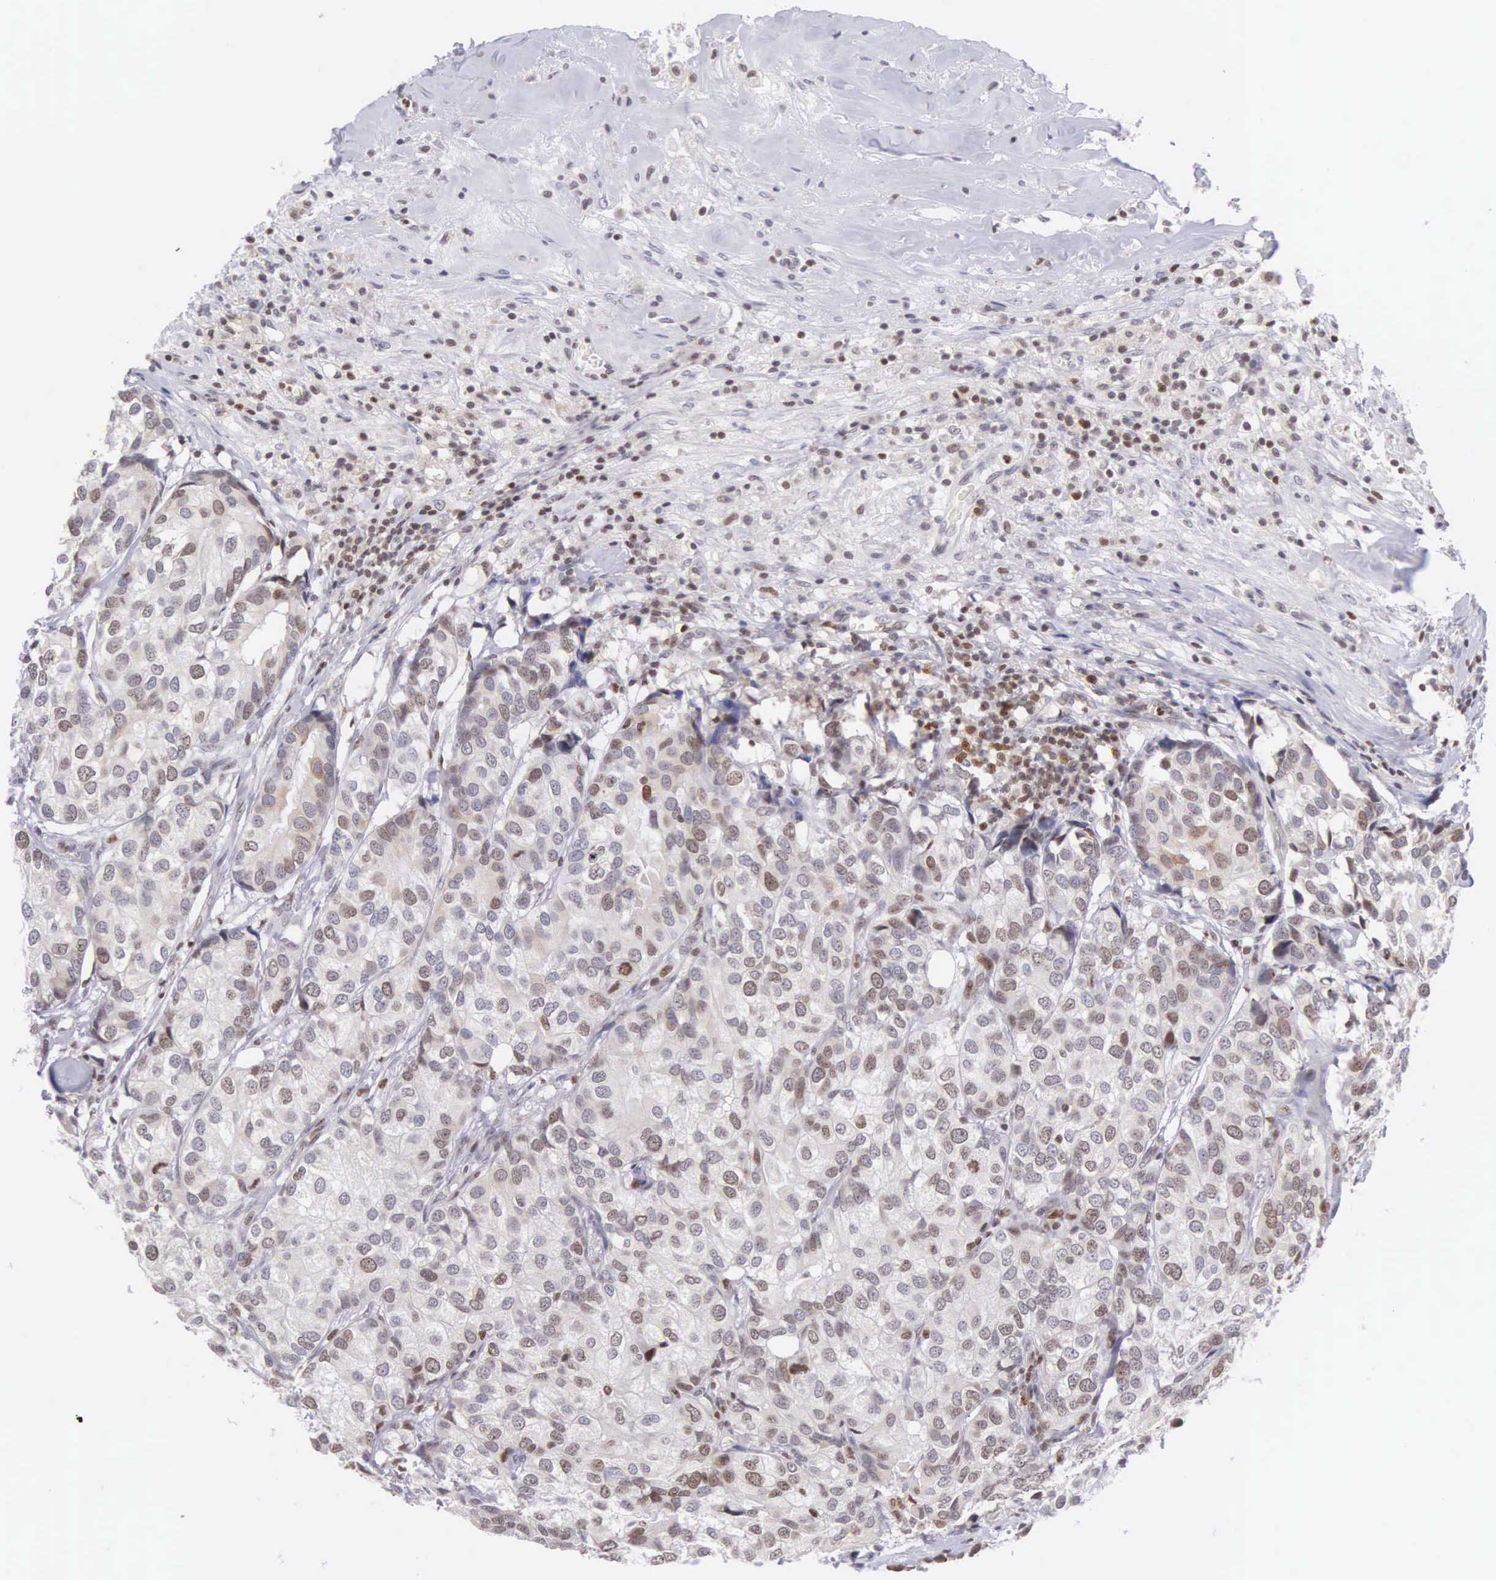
{"staining": {"intensity": "strong", "quantity": ">75%", "location": "nuclear"}, "tissue": "breast cancer", "cell_type": "Tumor cells", "image_type": "cancer", "snomed": [{"axis": "morphology", "description": "Duct carcinoma"}, {"axis": "topography", "description": "Breast"}], "caption": "Immunohistochemical staining of breast cancer (infiltrating ductal carcinoma) displays strong nuclear protein staining in approximately >75% of tumor cells. (DAB = brown stain, brightfield microscopy at high magnification).", "gene": "VRK1", "patient": {"sex": "female", "age": 68}}